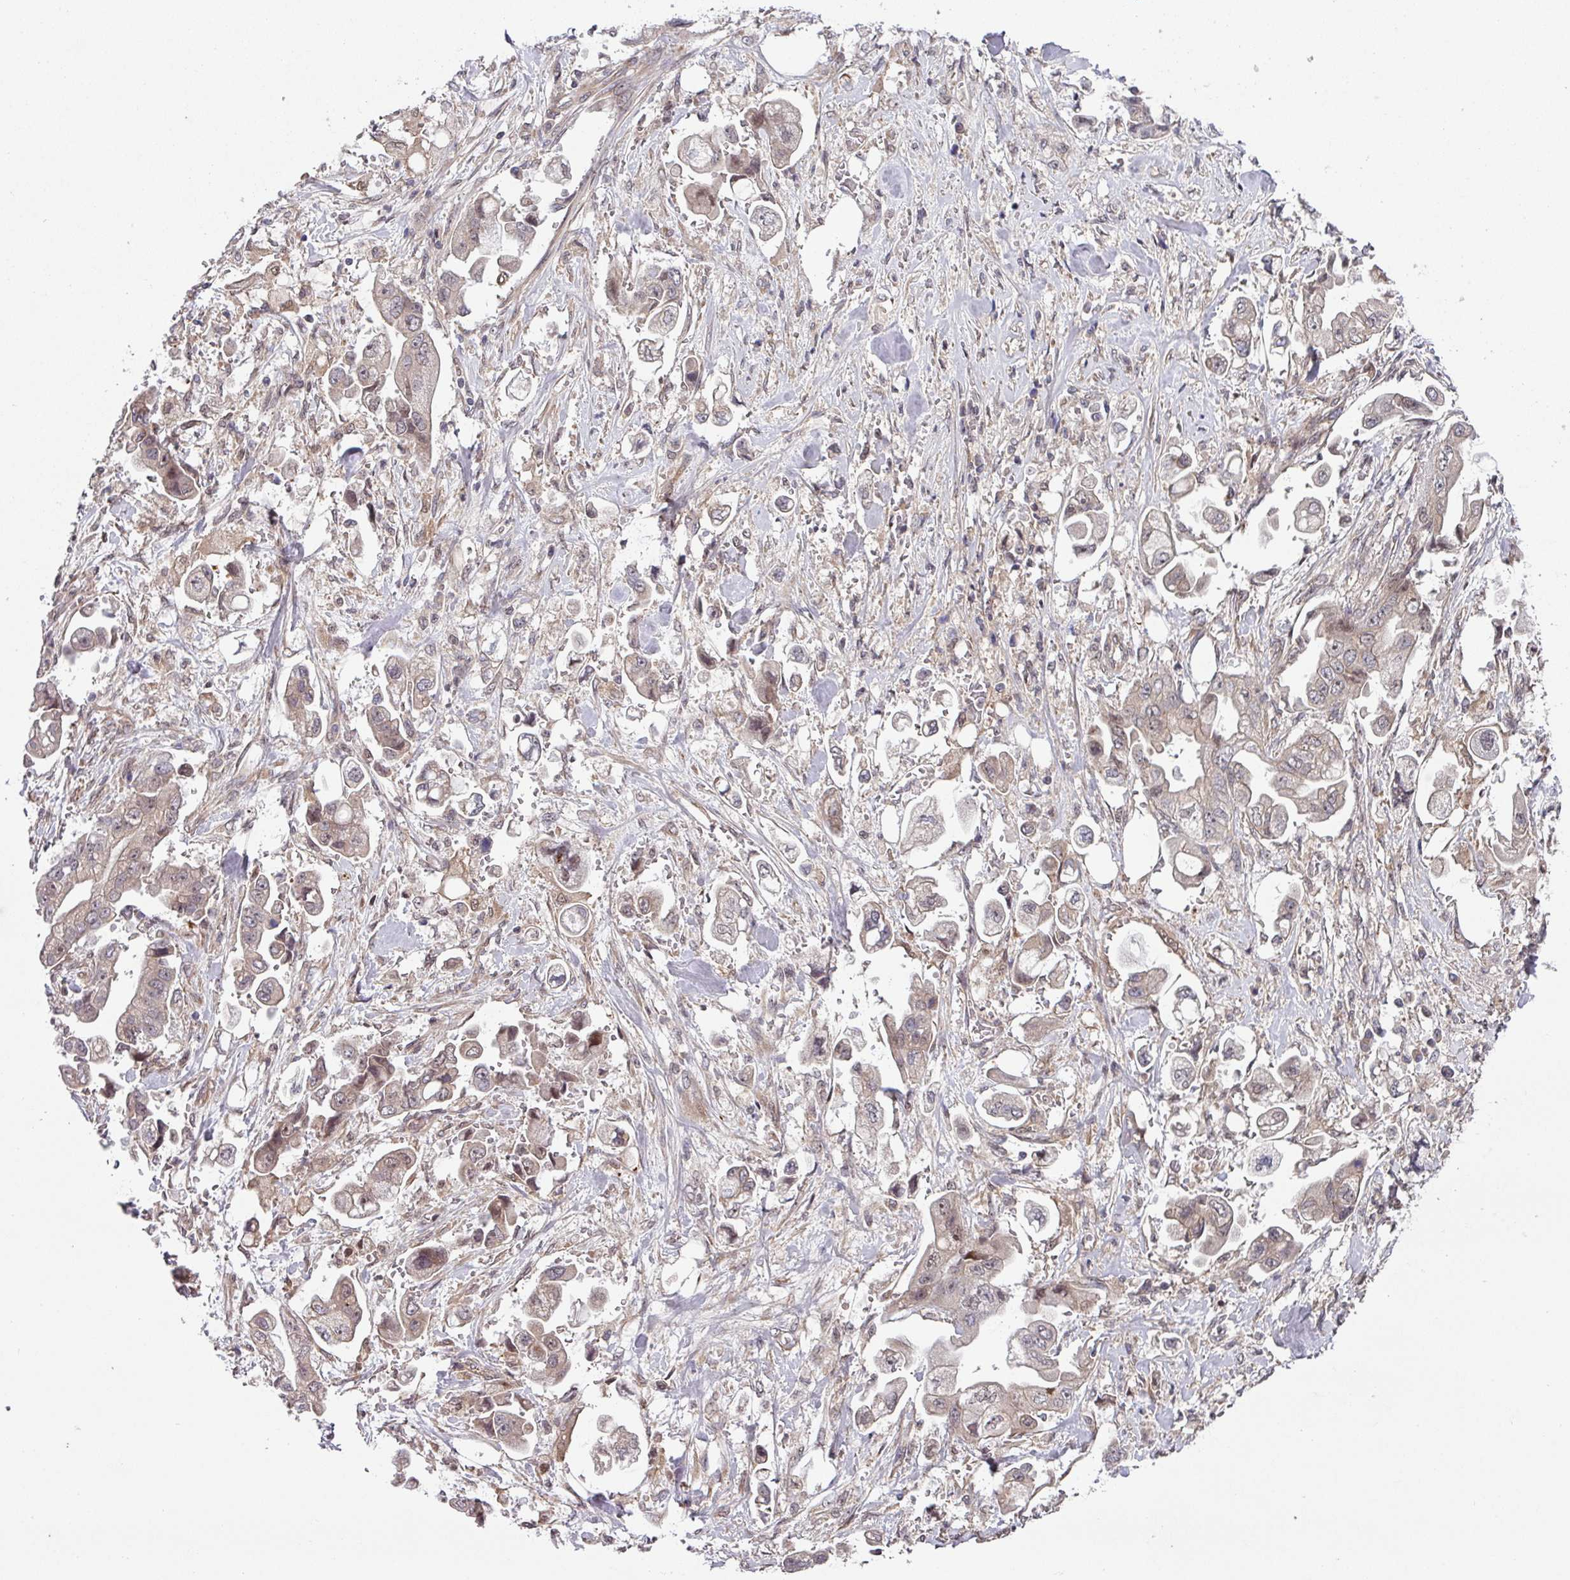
{"staining": {"intensity": "weak", "quantity": "25%-75%", "location": "cytoplasmic/membranous,nuclear"}, "tissue": "stomach cancer", "cell_type": "Tumor cells", "image_type": "cancer", "snomed": [{"axis": "morphology", "description": "Adenocarcinoma, NOS"}, {"axis": "topography", "description": "Stomach"}], "caption": "Stomach cancer (adenocarcinoma) stained for a protein demonstrates weak cytoplasmic/membranous and nuclear positivity in tumor cells. The protein is stained brown, and the nuclei are stained in blue (DAB (3,3'-diaminobenzidine) IHC with brightfield microscopy, high magnification).", "gene": "CAMLG", "patient": {"sex": "male", "age": 62}}